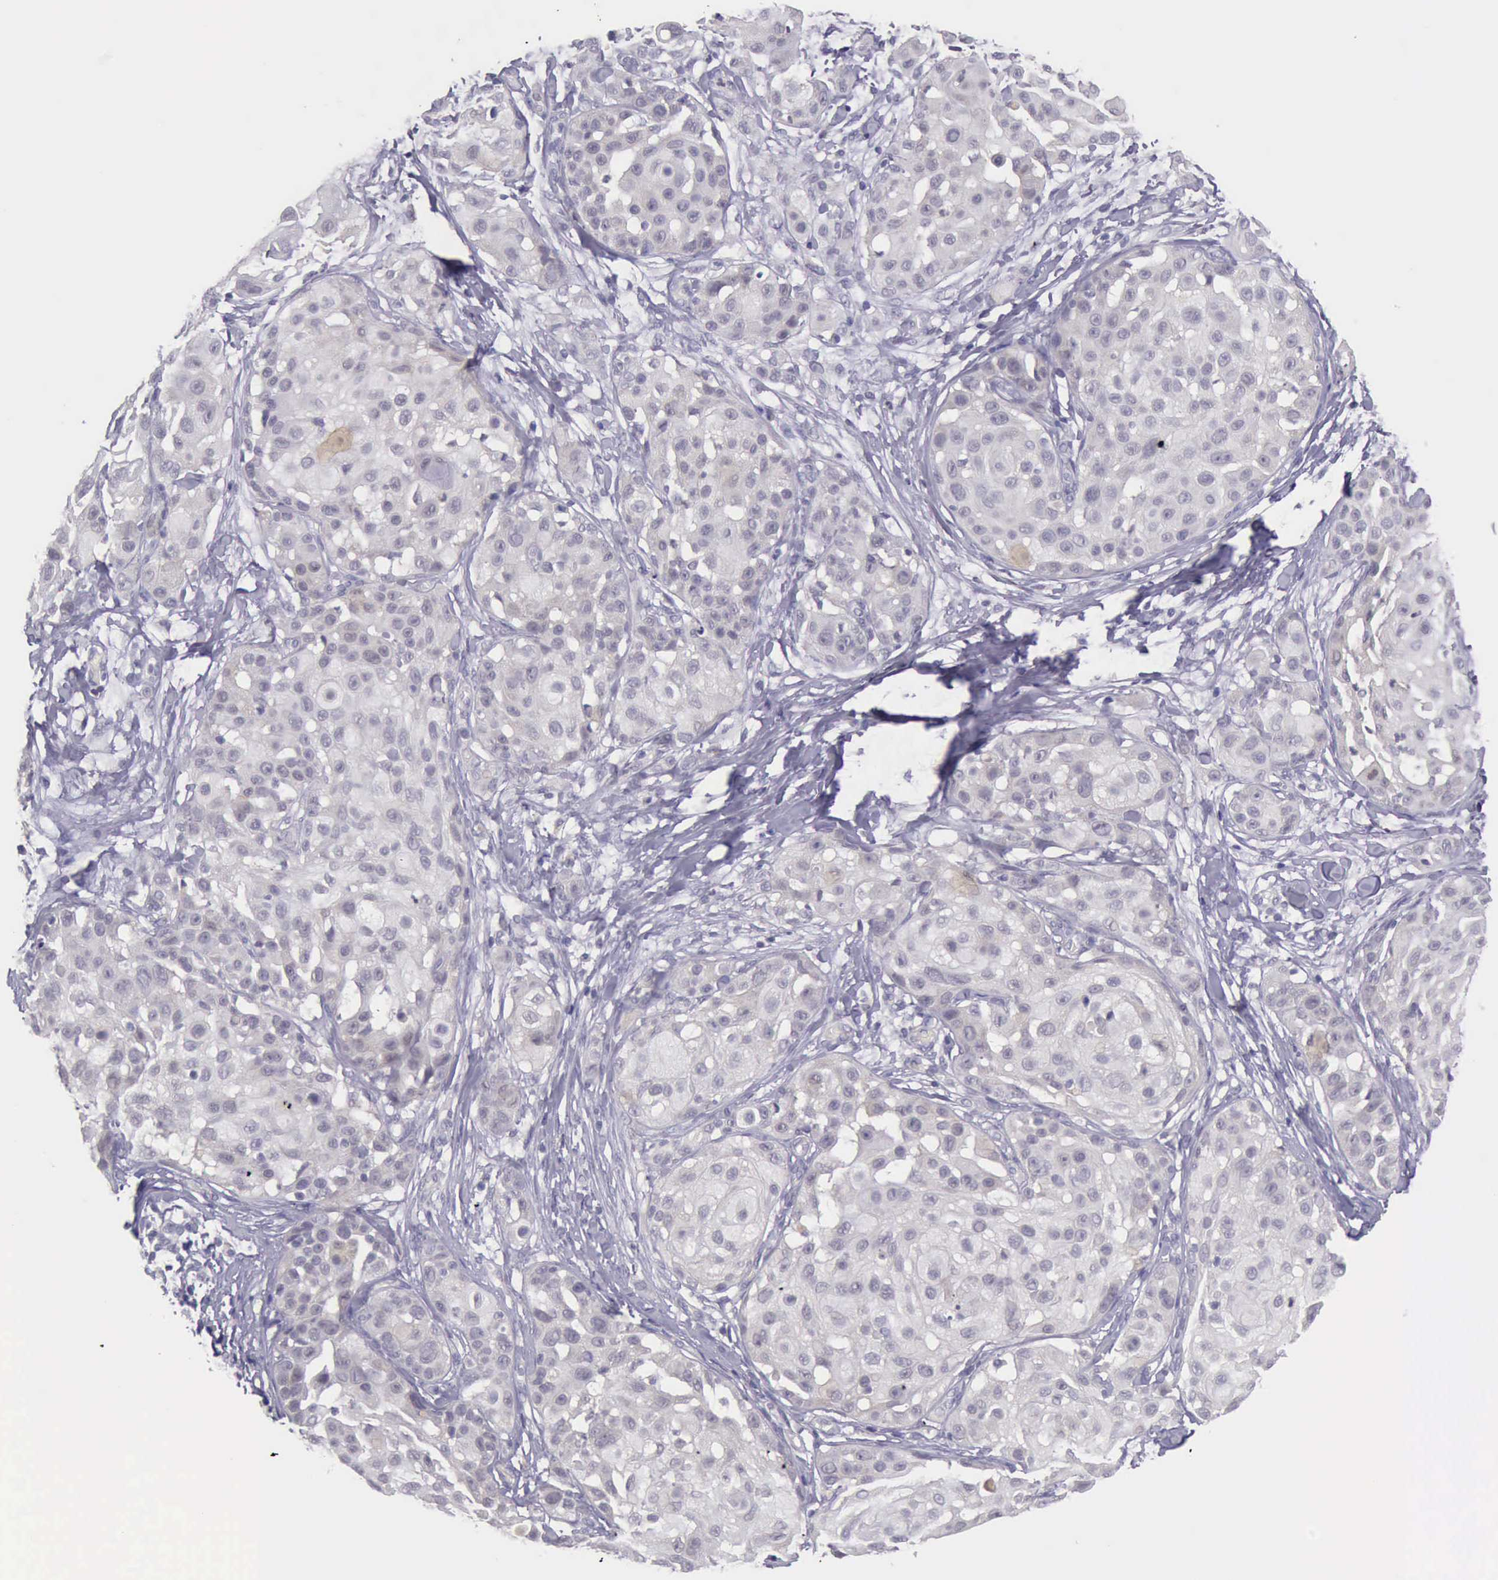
{"staining": {"intensity": "negative", "quantity": "none", "location": "none"}, "tissue": "skin cancer", "cell_type": "Tumor cells", "image_type": "cancer", "snomed": [{"axis": "morphology", "description": "Squamous cell carcinoma, NOS"}, {"axis": "topography", "description": "Skin"}], "caption": "Protein analysis of skin squamous cell carcinoma exhibits no significant expression in tumor cells.", "gene": "ARNT2", "patient": {"sex": "female", "age": 57}}